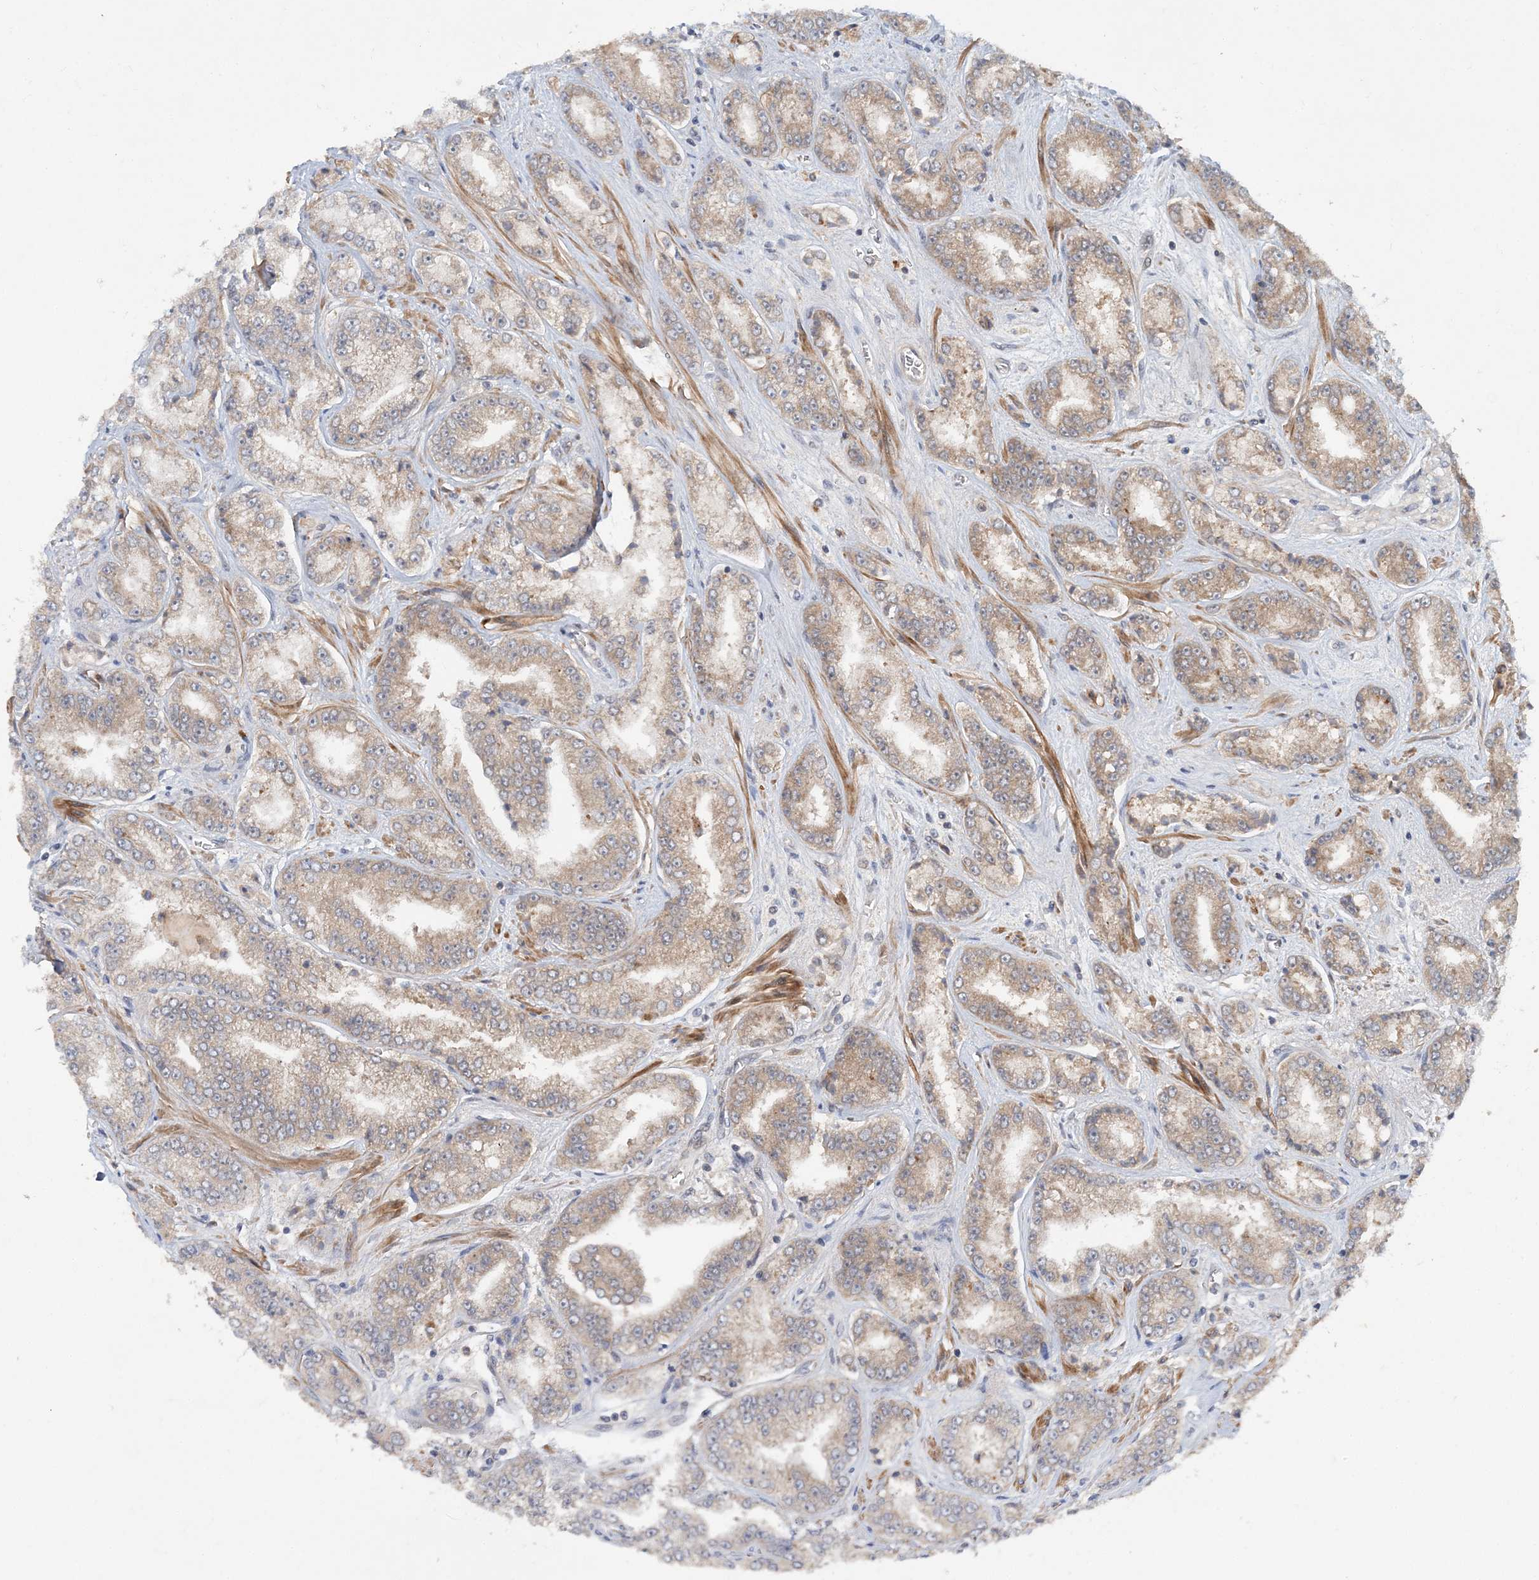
{"staining": {"intensity": "moderate", "quantity": "<25%", "location": "cytoplasmic/membranous"}, "tissue": "prostate cancer", "cell_type": "Tumor cells", "image_type": "cancer", "snomed": [{"axis": "morphology", "description": "Adenocarcinoma, High grade"}, {"axis": "topography", "description": "Prostate"}], "caption": "This image exhibits IHC staining of human prostate cancer, with low moderate cytoplasmic/membranous positivity in approximately <25% of tumor cells.", "gene": "UBR3", "patient": {"sex": "male", "age": 71}}